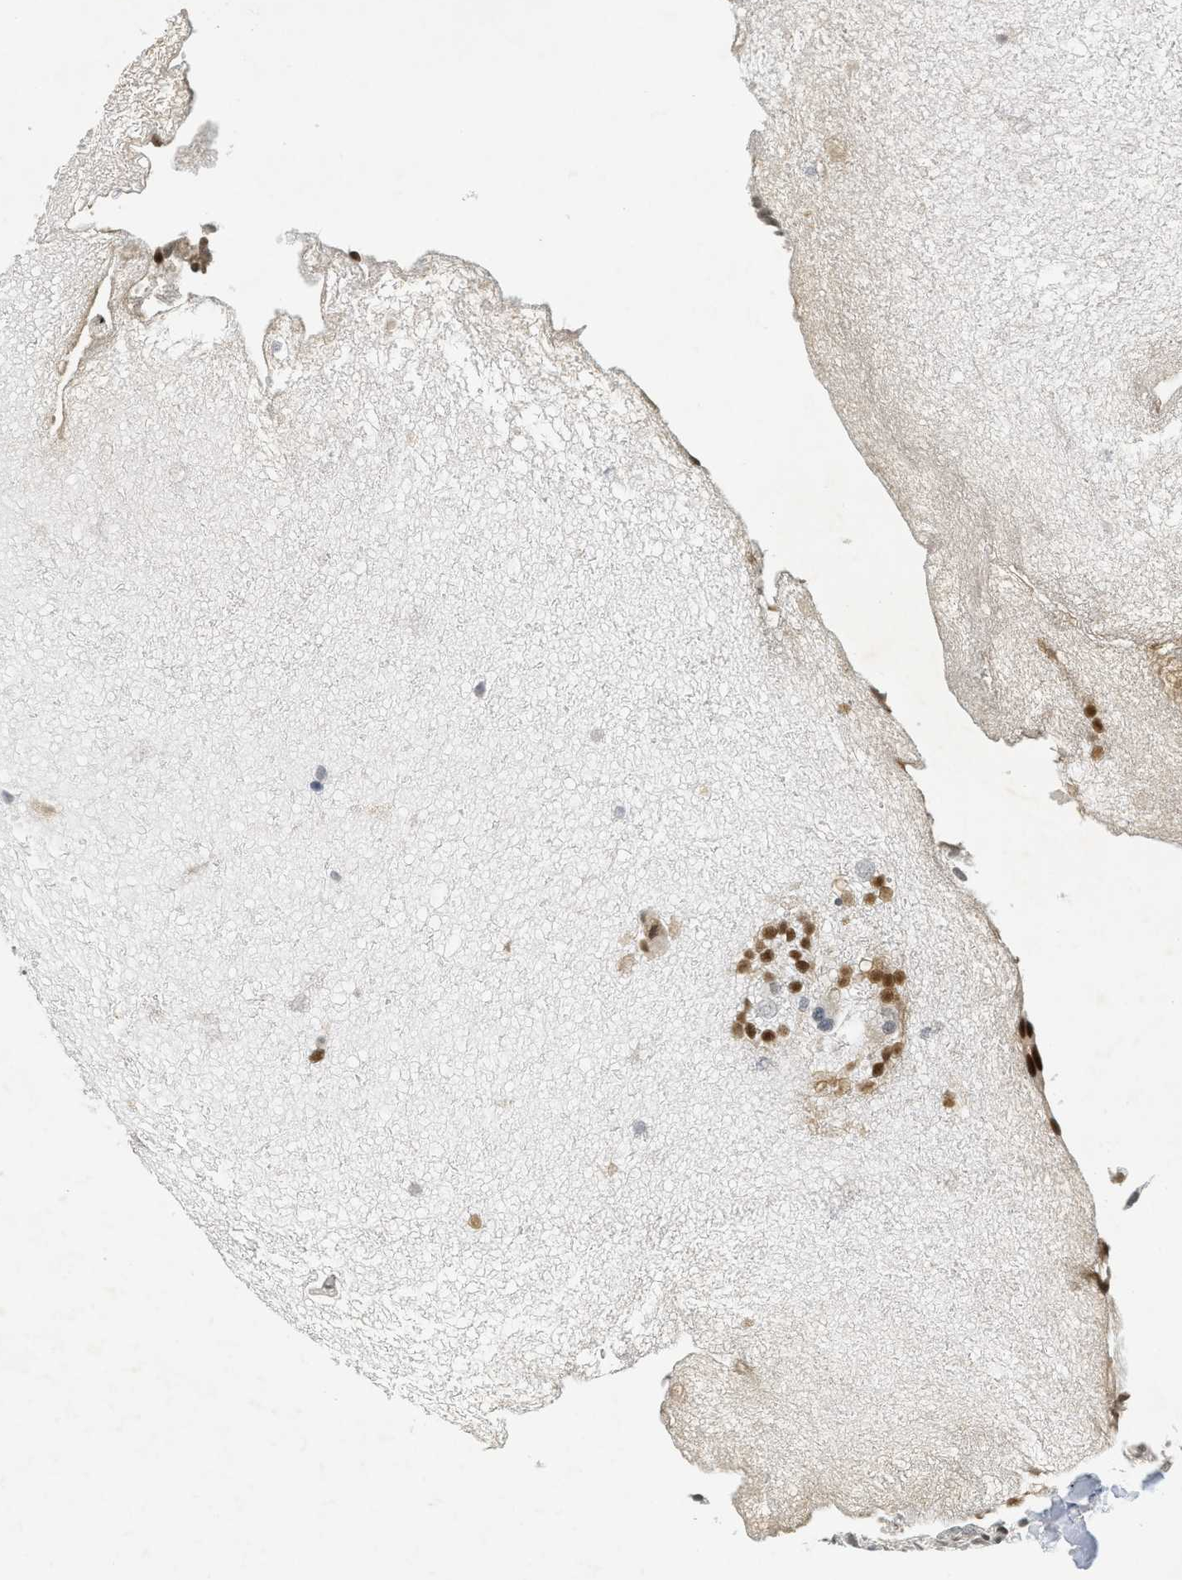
{"staining": {"intensity": "moderate", "quantity": "25%-75%", "location": "nuclear"}, "tissue": "urothelial cancer", "cell_type": "Tumor cells", "image_type": "cancer", "snomed": [{"axis": "morphology", "description": "Urothelial carcinoma, Low grade"}, {"axis": "topography", "description": "Urinary bladder"}], "caption": "This is a histology image of immunohistochemistry (IHC) staining of urothelial cancer, which shows moderate expression in the nuclear of tumor cells.", "gene": "MZF1", "patient": {"sex": "male", "age": 78}}